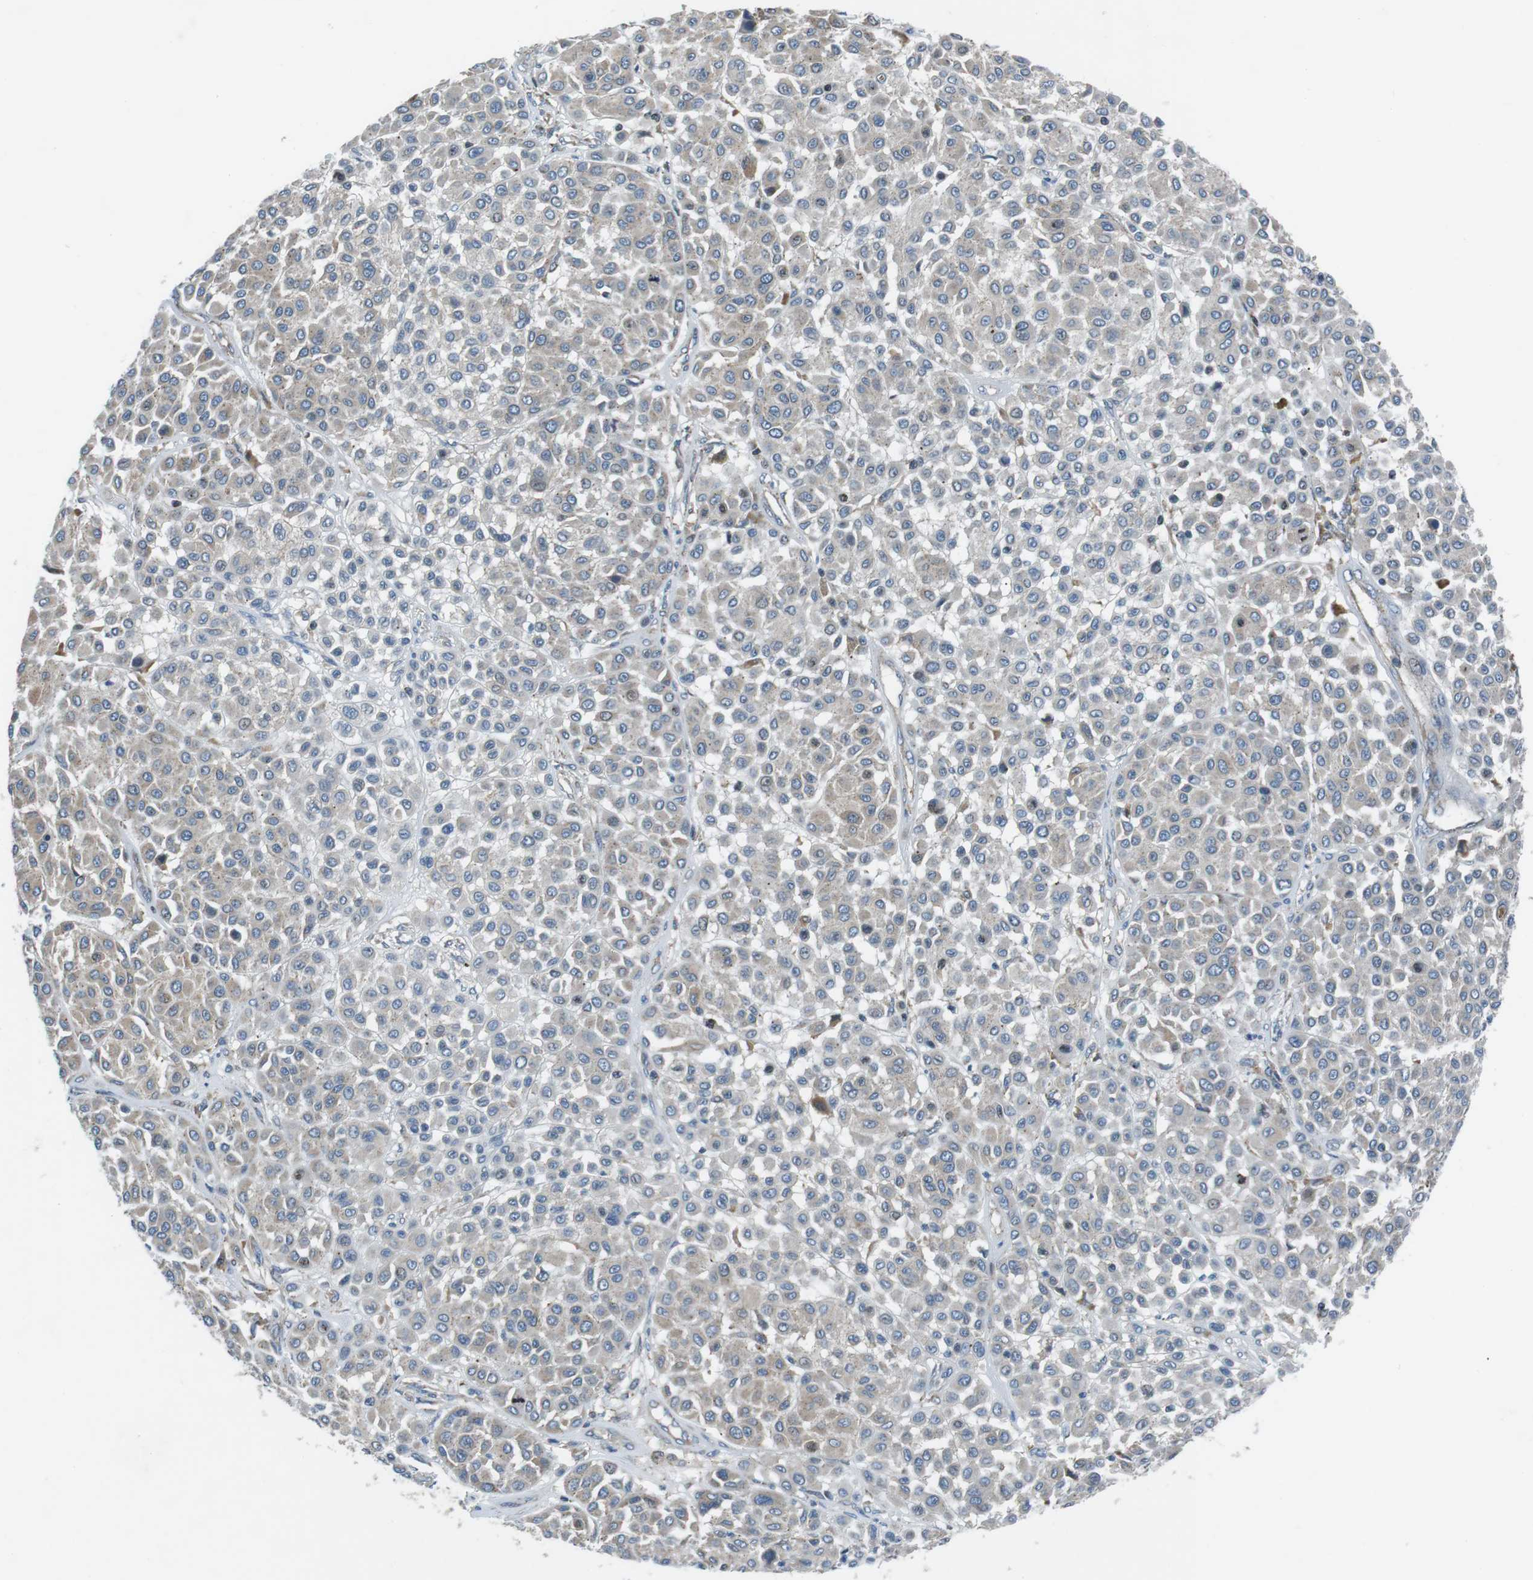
{"staining": {"intensity": "negative", "quantity": "none", "location": "none"}, "tissue": "melanoma", "cell_type": "Tumor cells", "image_type": "cancer", "snomed": [{"axis": "morphology", "description": "Malignant melanoma, Metastatic site"}, {"axis": "topography", "description": "Soft tissue"}], "caption": "The histopathology image exhibits no staining of tumor cells in malignant melanoma (metastatic site). (DAB (3,3'-diaminobenzidine) IHC with hematoxylin counter stain).", "gene": "FAM3B", "patient": {"sex": "male", "age": 41}}